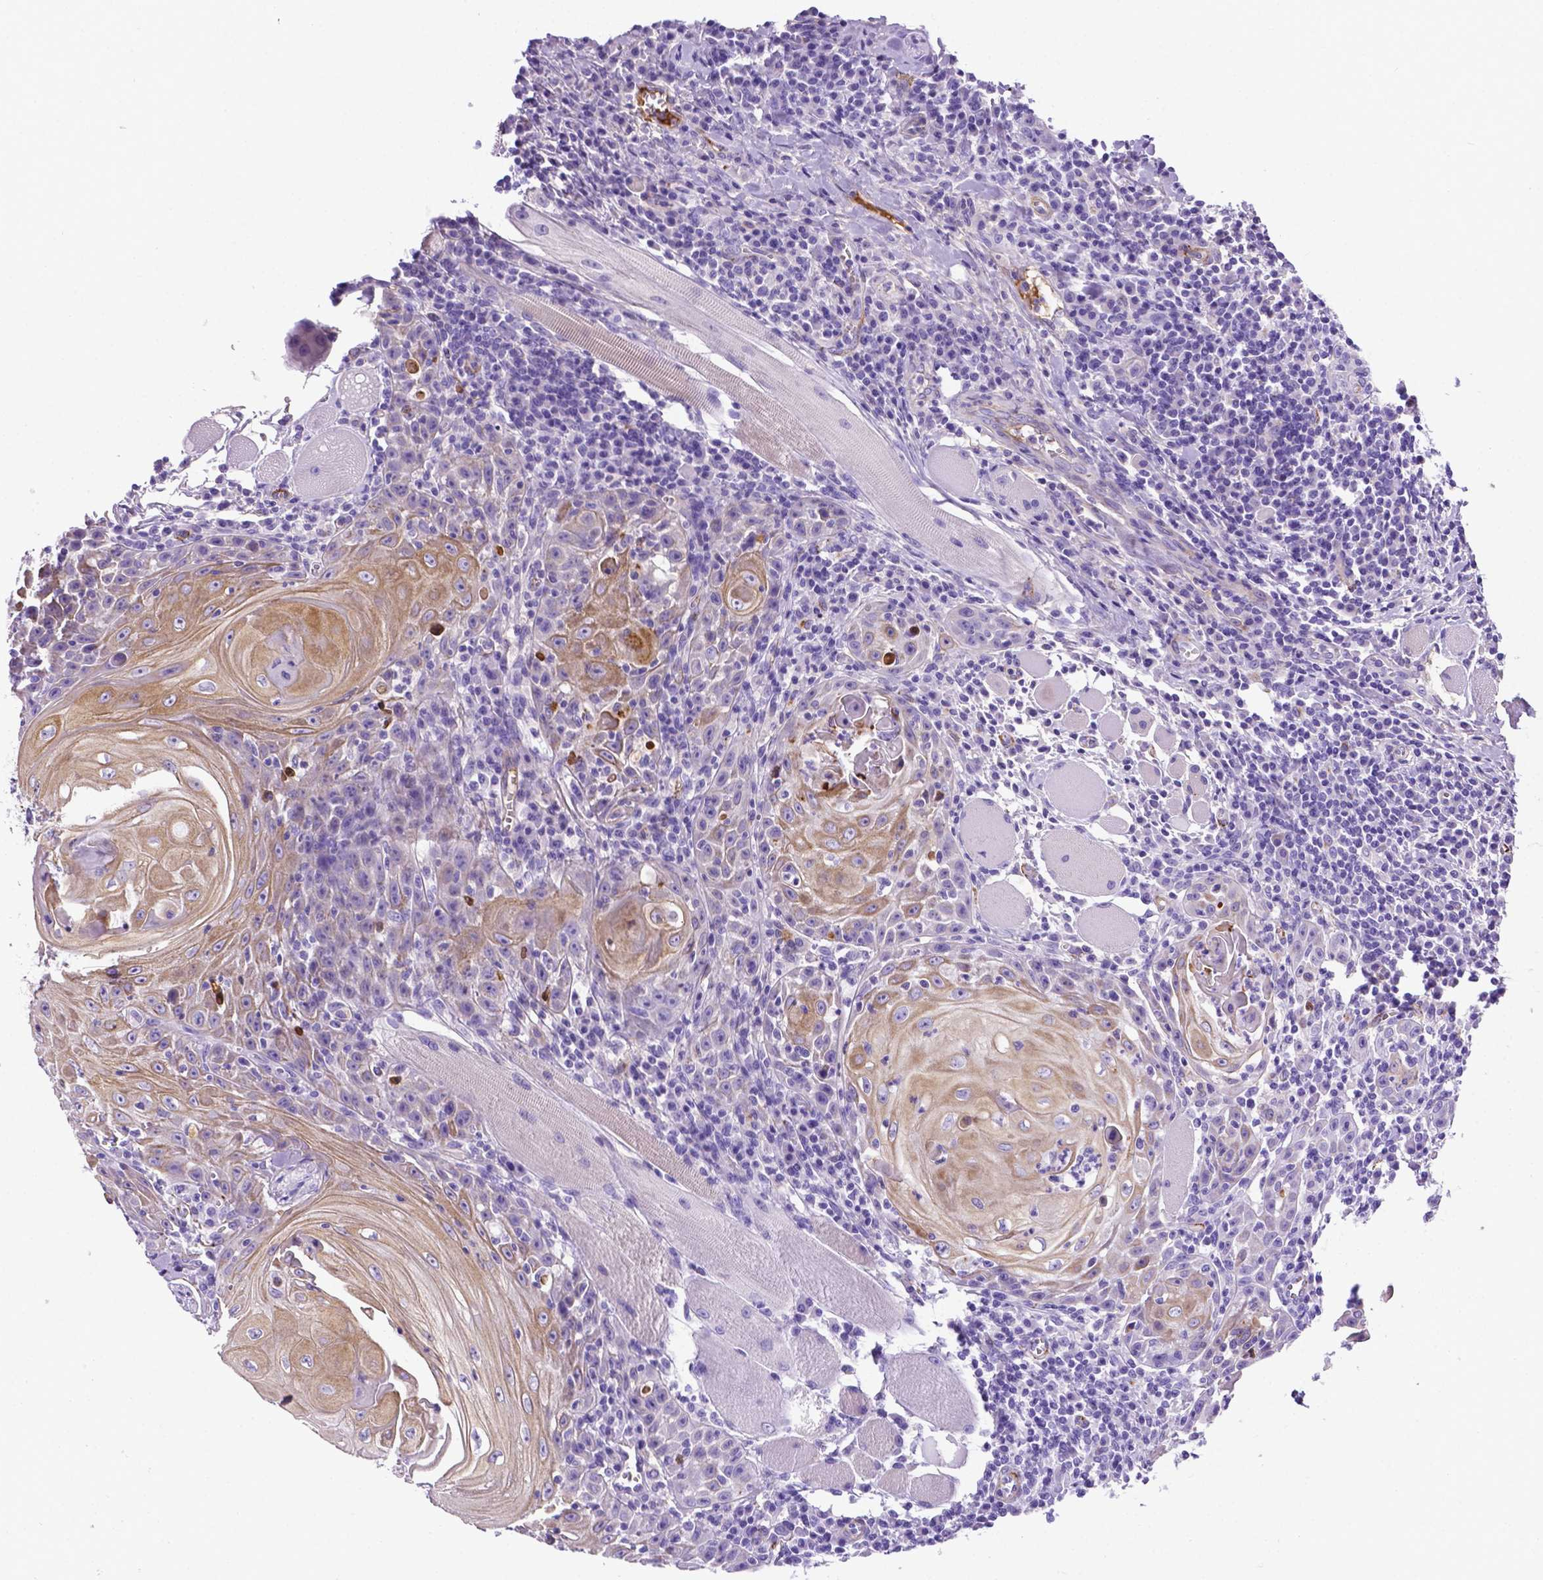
{"staining": {"intensity": "weak", "quantity": "25%-75%", "location": "cytoplasmic/membranous"}, "tissue": "head and neck cancer", "cell_type": "Tumor cells", "image_type": "cancer", "snomed": [{"axis": "morphology", "description": "Squamous cell carcinoma, NOS"}, {"axis": "topography", "description": "Head-Neck"}], "caption": "Immunohistochemical staining of human head and neck squamous cell carcinoma reveals low levels of weak cytoplasmic/membranous protein positivity in approximately 25%-75% of tumor cells.", "gene": "APOE", "patient": {"sex": "male", "age": 52}}